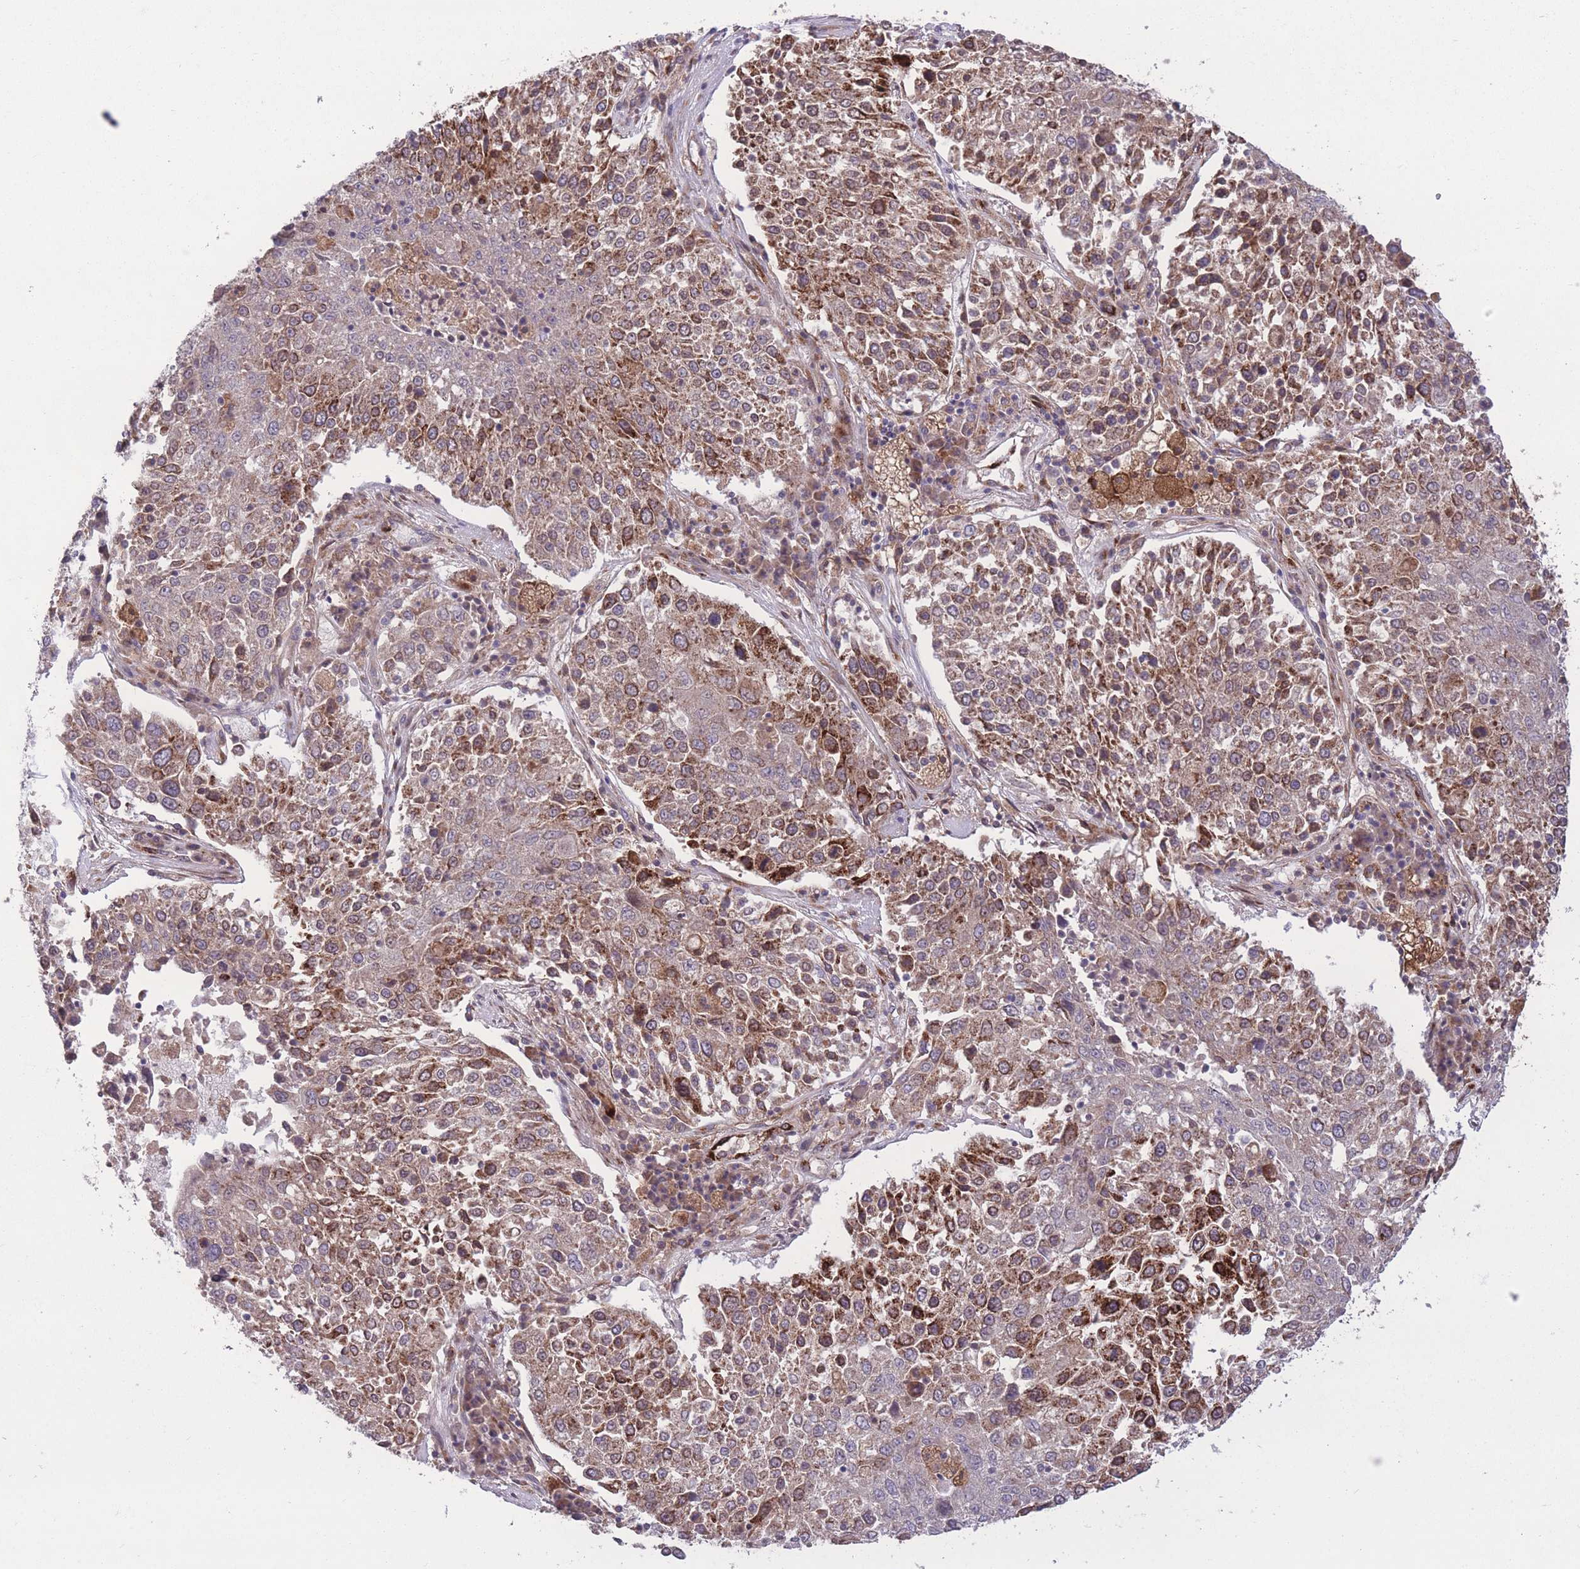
{"staining": {"intensity": "moderate", "quantity": "25%-75%", "location": "cytoplasmic/membranous"}, "tissue": "lung cancer", "cell_type": "Tumor cells", "image_type": "cancer", "snomed": [{"axis": "morphology", "description": "Squamous cell carcinoma, NOS"}, {"axis": "topography", "description": "Lung"}], "caption": "Approximately 25%-75% of tumor cells in squamous cell carcinoma (lung) display moderate cytoplasmic/membranous protein positivity as visualized by brown immunohistochemical staining.", "gene": "CISH", "patient": {"sex": "male", "age": 65}}